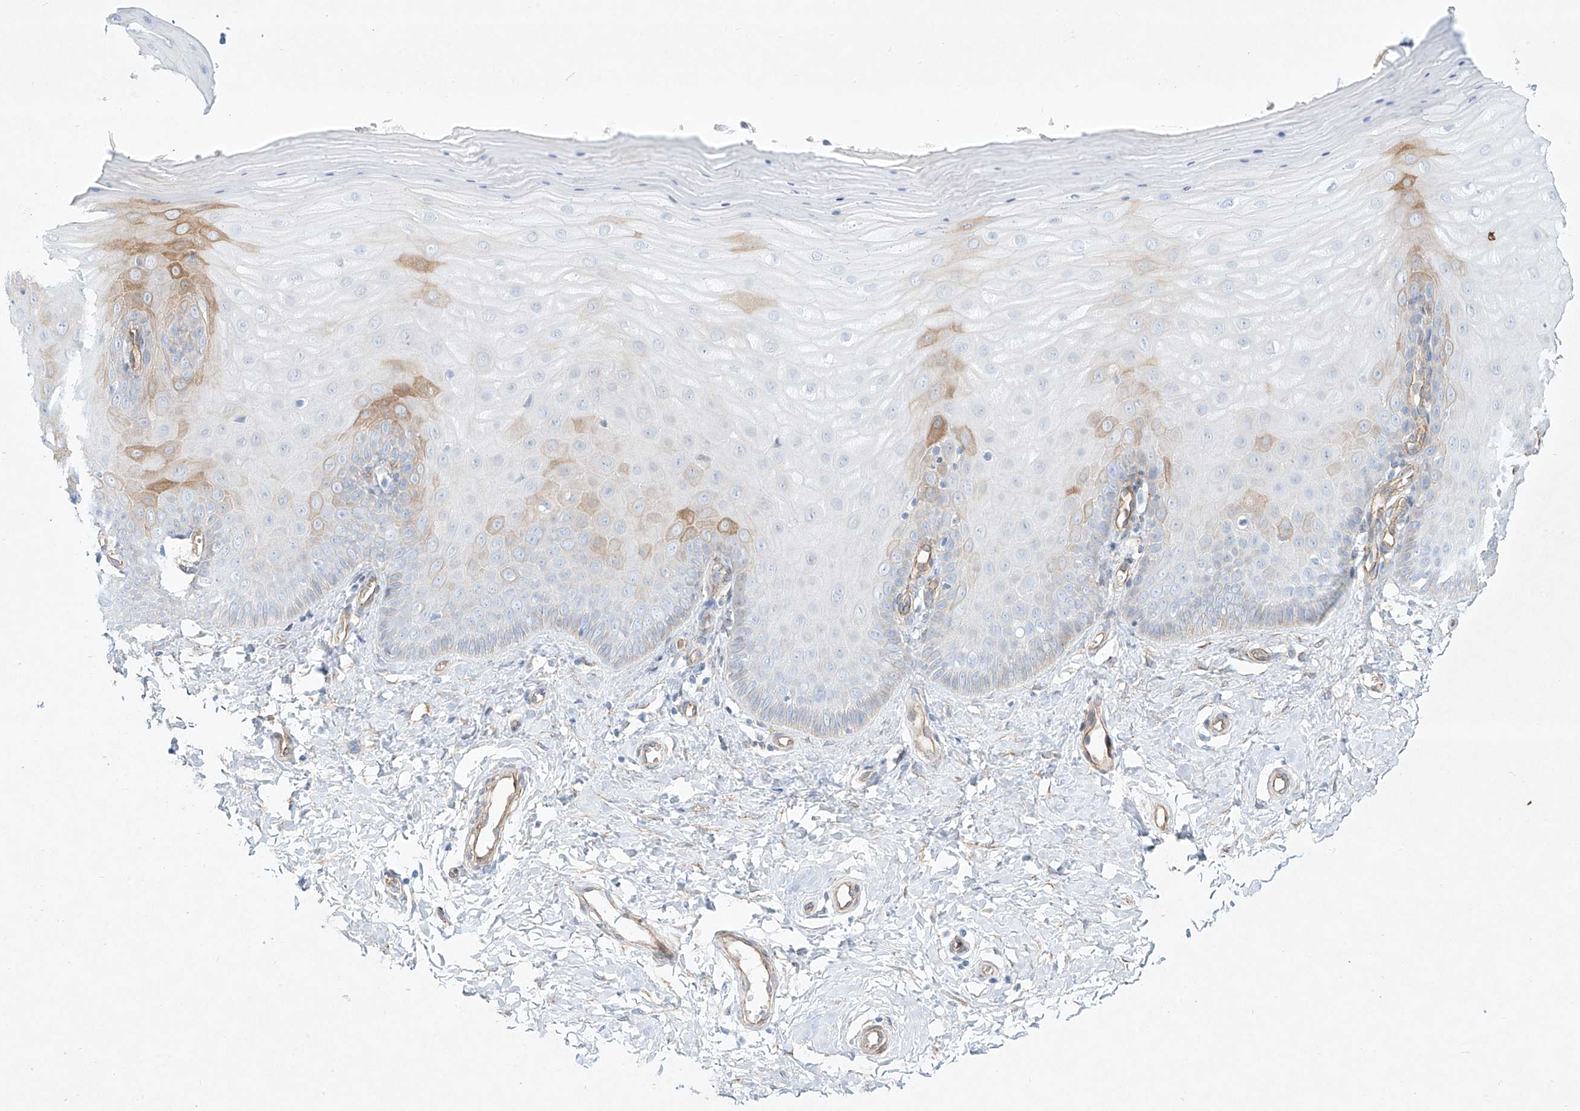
{"staining": {"intensity": "negative", "quantity": "none", "location": "none"}, "tissue": "cervix", "cell_type": "Glandular cells", "image_type": "normal", "snomed": [{"axis": "morphology", "description": "Normal tissue, NOS"}, {"axis": "topography", "description": "Cervix"}], "caption": "The micrograph demonstrates no significant positivity in glandular cells of cervix. (DAB IHC visualized using brightfield microscopy, high magnification).", "gene": "REEP2", "patient": {"sex": "female", "age": 55}}